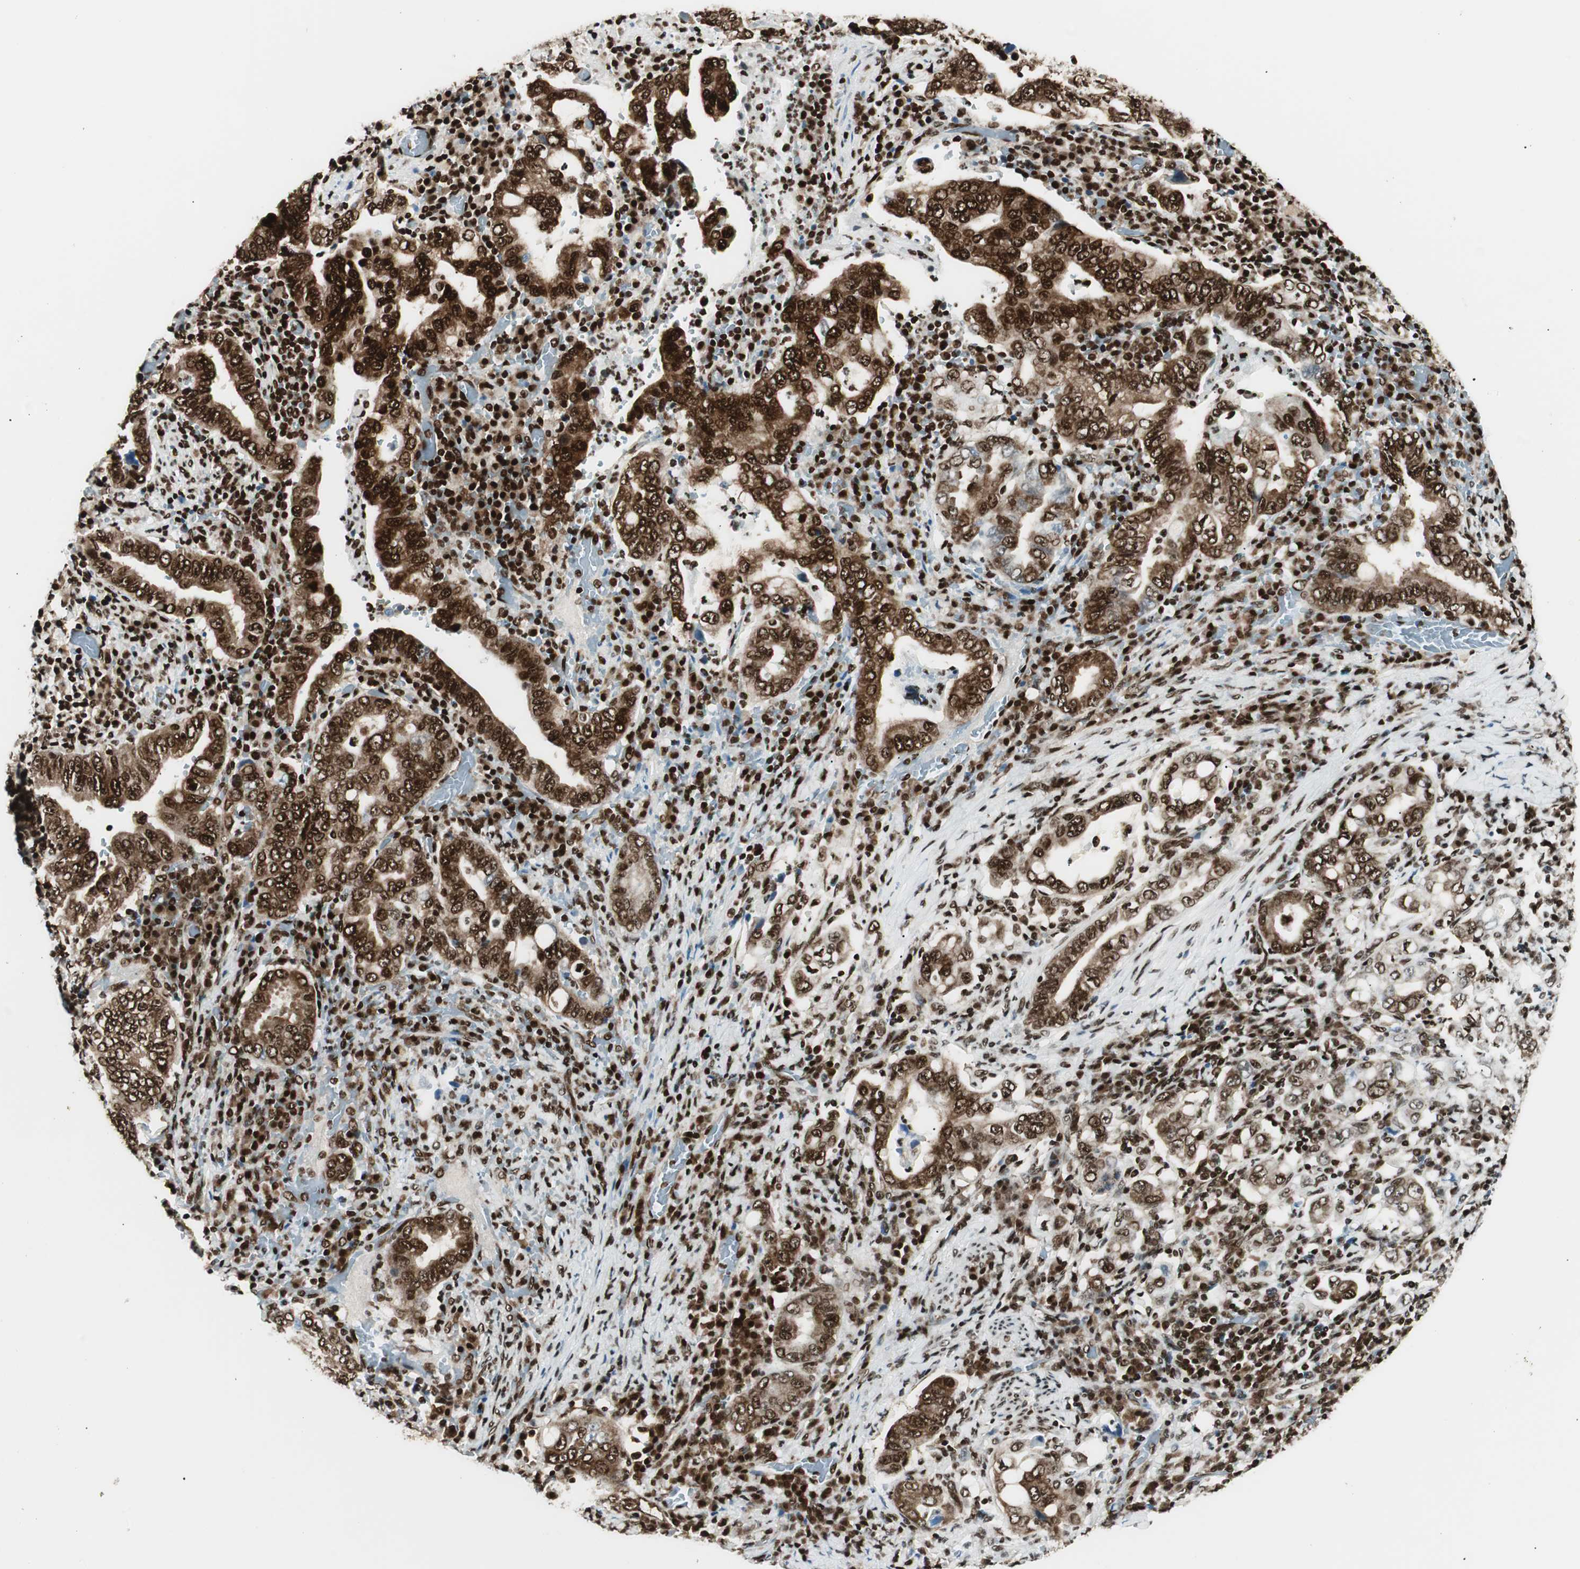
{"staining": {"intensity": "strong", "quantity": ">75%", "location": "cytoplasmic/membranous,nuclear"}, "tissue": "stomach cancer", "cell_type": "Tumor cells", "image_type": "cancer", "snomed": [{"axis": "morphology", "description": "Normal tissue, NOS"}, {"axis": "morphology", "description": "Adenocarcinoma, NOS"}, {"axis": "topography", "description": "Esophagus"}, {"axis": "topography", "description": "Stomach, upper"}, {"axis": "topography", "description": "Peripheral nerve tissue"}], "caption": "An IHC photomicrograph of neoplastic tissue is shown. Protein staining in brown highlights strong cytoplasmic/membranous and nuclear positivity in stomach adenocarcinoma within tumor cells. (Brightfield microscopy of DAB IHC at high magnification).", "gene": "EWSR1", "patient": {"sex": "male", "age": 62}}